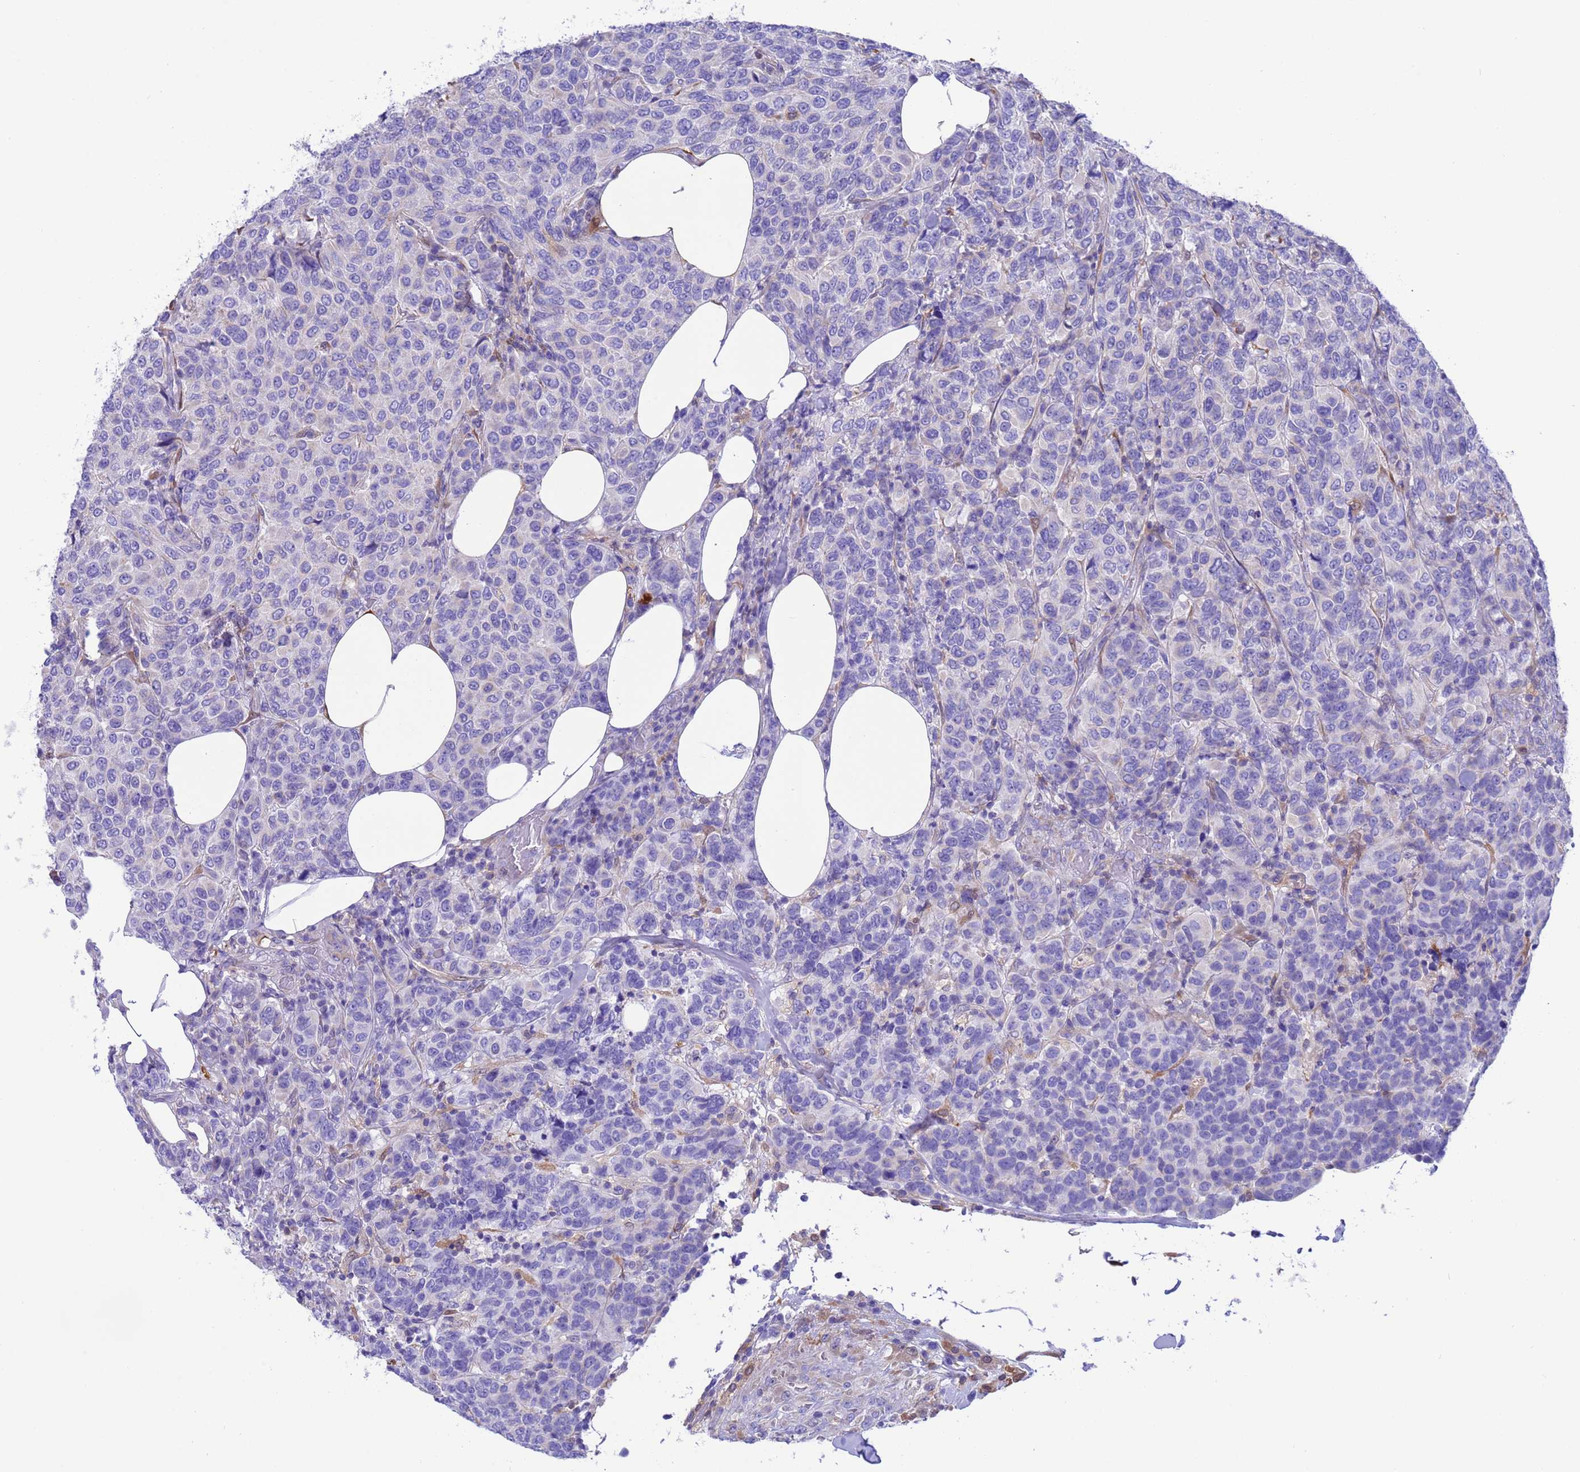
{"staining": {"intensity": "negative", "quantity": "none", "location": "none"}, "tissue": "breast cancer", "cell_type": "Tumor cells", "image_type": "cancer", "snomed": [{"axis": "morphology", "description": "Duct carcinoma"}, {"axis": "topography", "description": "Breast"}], "caption": "IHC photomicrograph of neoplastic tissue: breast cancer stained with DAB (3,3'-diaminobenzidine) reveals no significant protein staining in tumor cells.", "gene": "C6orf47", "patient": {"sex": "female", "age": 55}}